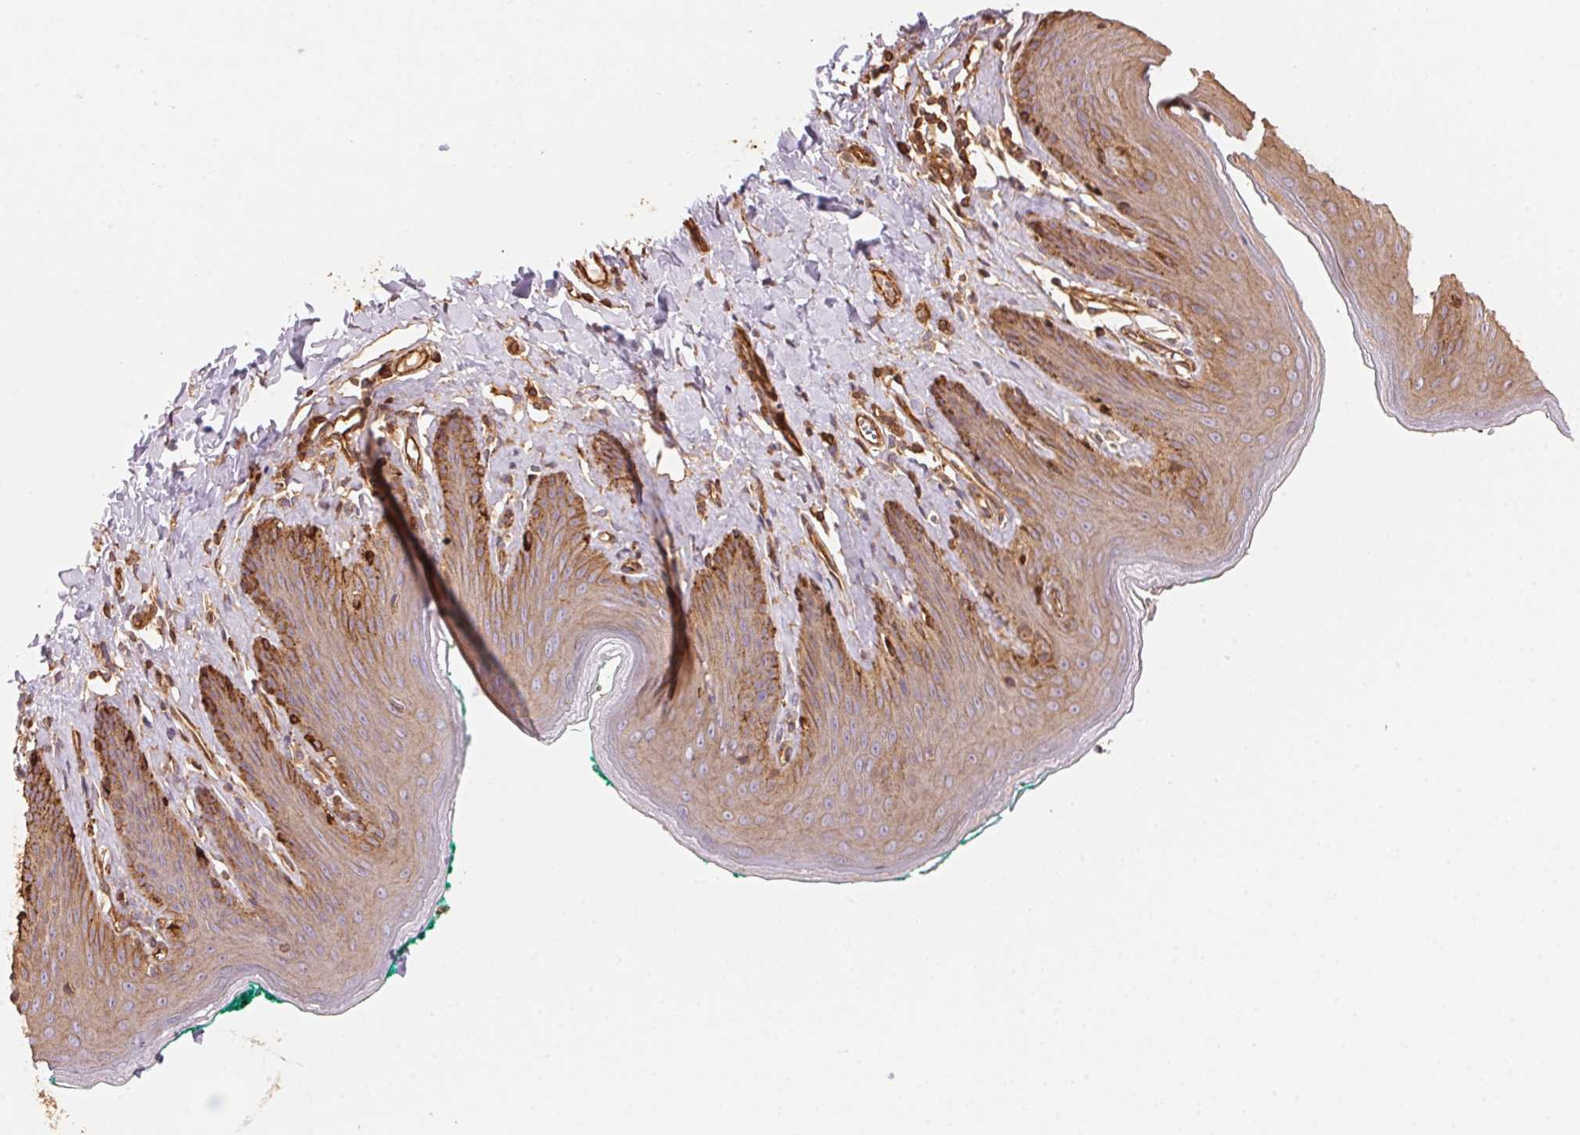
{"staining": {"intensity": "moderate", "quantity": ">75%", "location": "cytoplasmic/membranous"}, "tissue": "skin", "cell_type": "Epidermal cells", "image_type": "normal", "snomed": [{"axis": "morphology", "description": "Normal tissue, NOS"}, {"axis": "topography", "description": "Vulva"}, {"axis": "topography", "description": "Peripheral nerve tissue"}], "caption": "The image reveals staining of unremarkable skin, revealing moderate cytoplasmic/membranous protein positivity (brown color) within epidermal cells.", "gene": "FRAS1", "patient": {"sex": "female", "age": 66}}